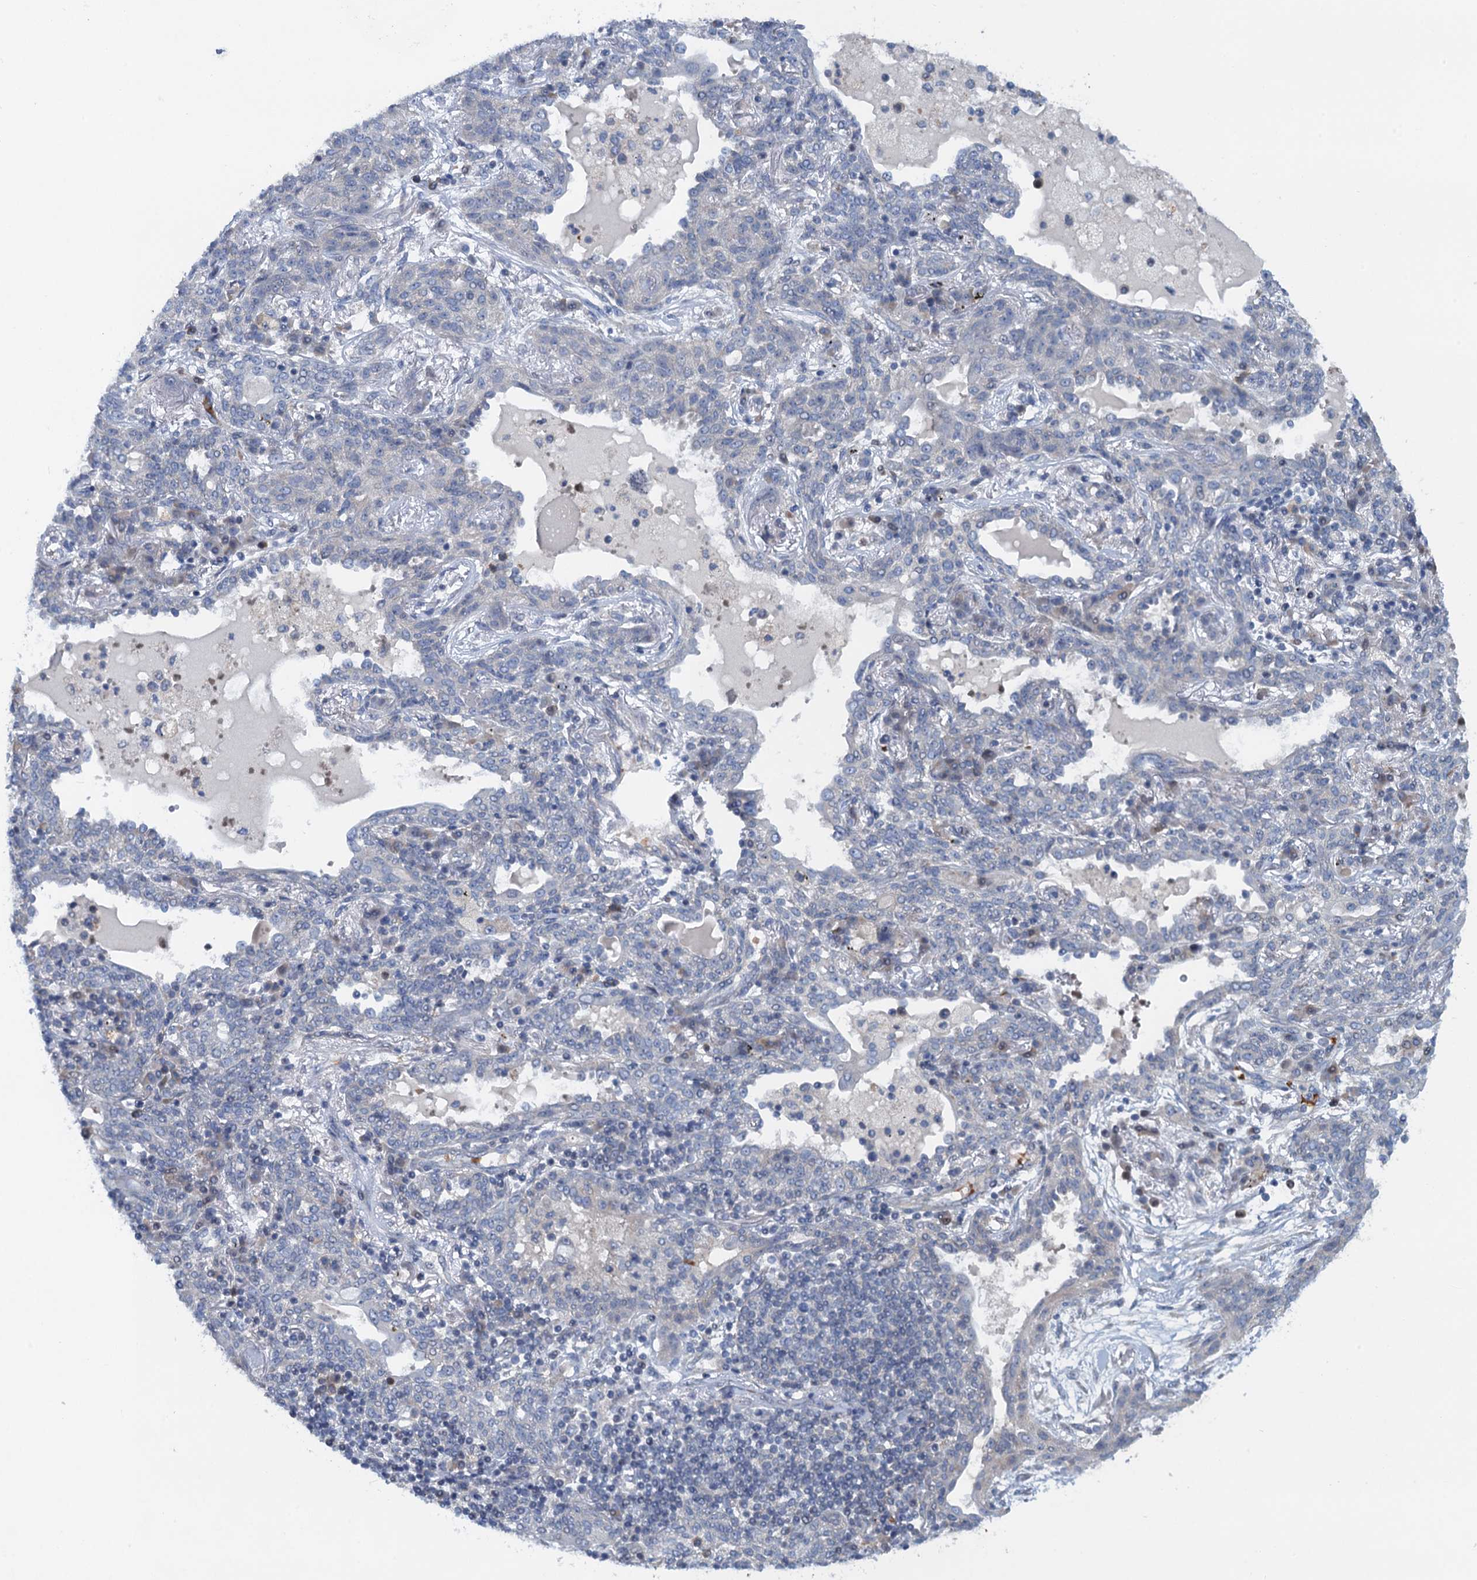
{"staining": {"intensity": "negative", "quantity": "none", "location": "none"}, "tissue": "lung cancer", "cell_type": "Tumor cells", "image_type": "cancer", "snomed": [{"axis": "morphology", "description": "Squamous cell carcinoma, NOS"}, {"axis": "topography", "description": "Lung"}], "caption": "The histopathology image displays no significant staining in tumor cells of lung squamous cell carcinoma.", "gene": "NBEA", "patient": {"sex": "female", "age": 70}}